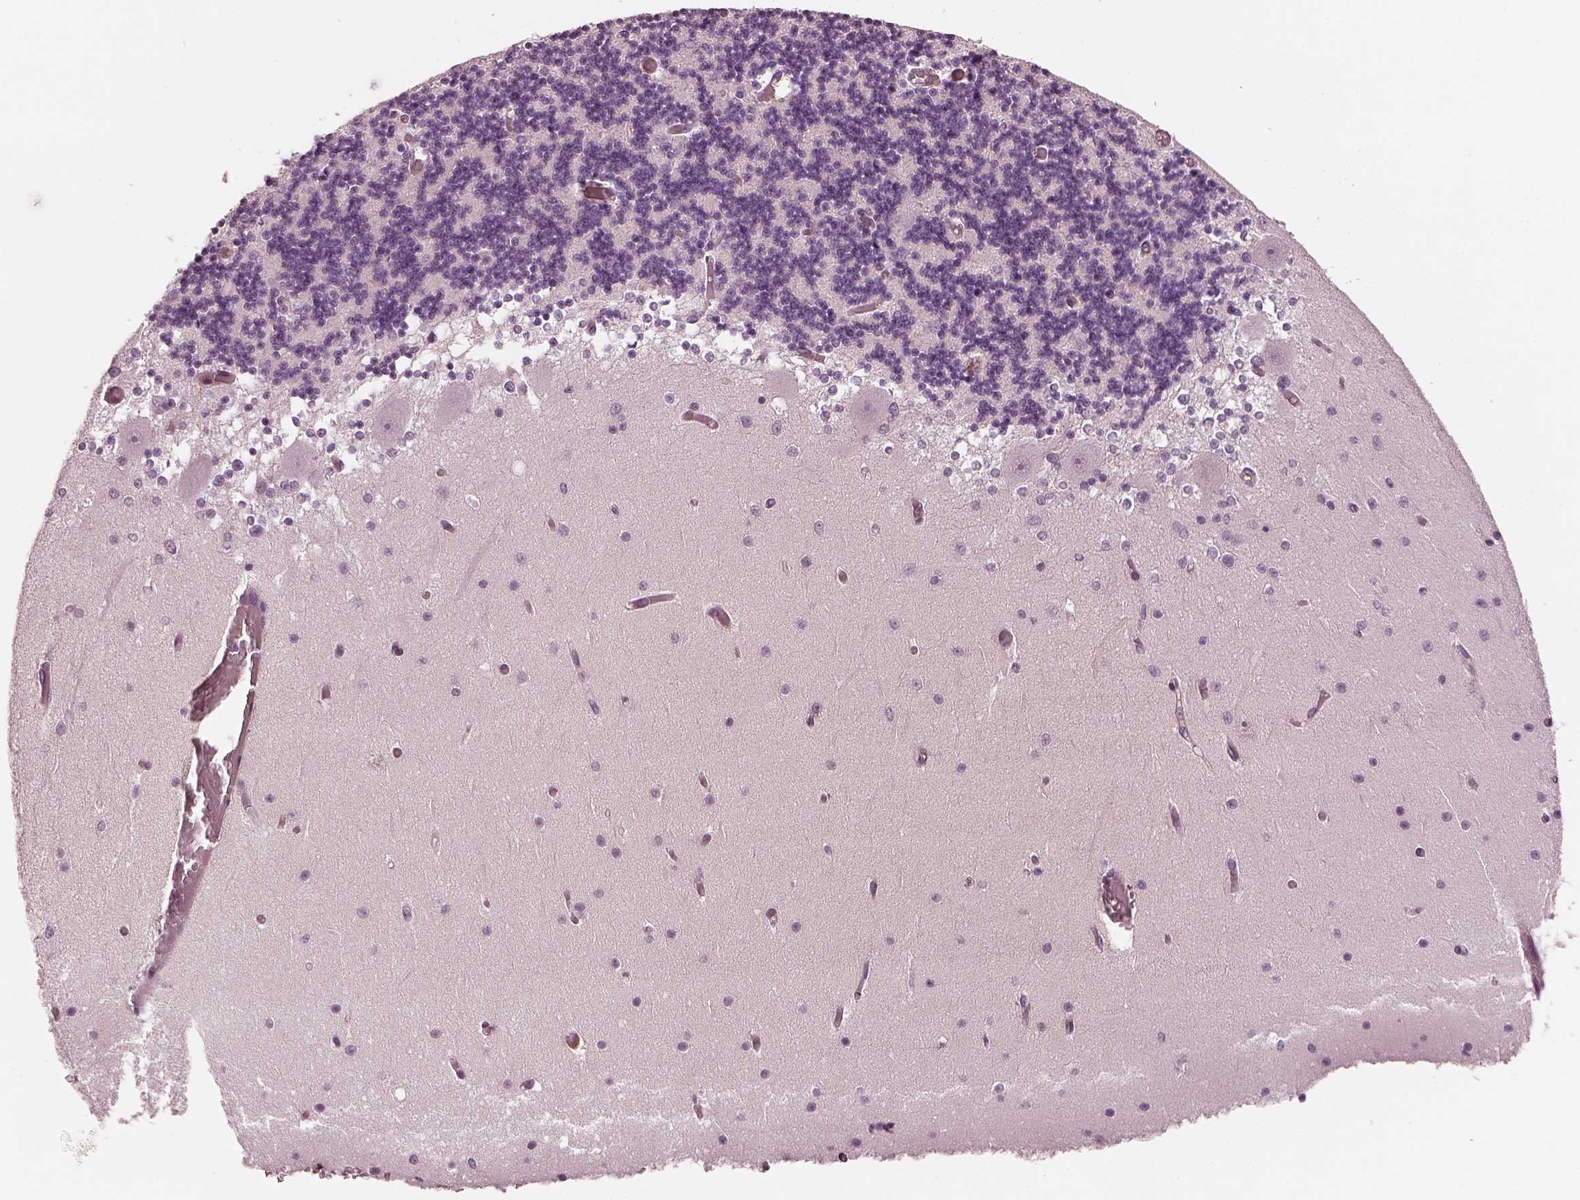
{"staining": {"intensity": "negative", "quantity": "none", "location": "none"}, "tissue": "cerebellum", "cell_type": "Cells in granular layer", "image_type": "normal", "snomed": [{"axis": "morphology", "description": "Normal tissue, NOS"}, {"axis": "topography", "description": "Cerebellum"}], "caption": "Cells in granular layer are negative for protein expression in unremarkable human cerebellum. Brightfield microscopy of immunohistochemistry (IHC) stained with DAB (3,3'-diaminobenzidine) (brown) and hematoxylin (blue), captured at high magnification.", "gene": "TRIM69", "patient": {"sex": "female", "age": 28}}